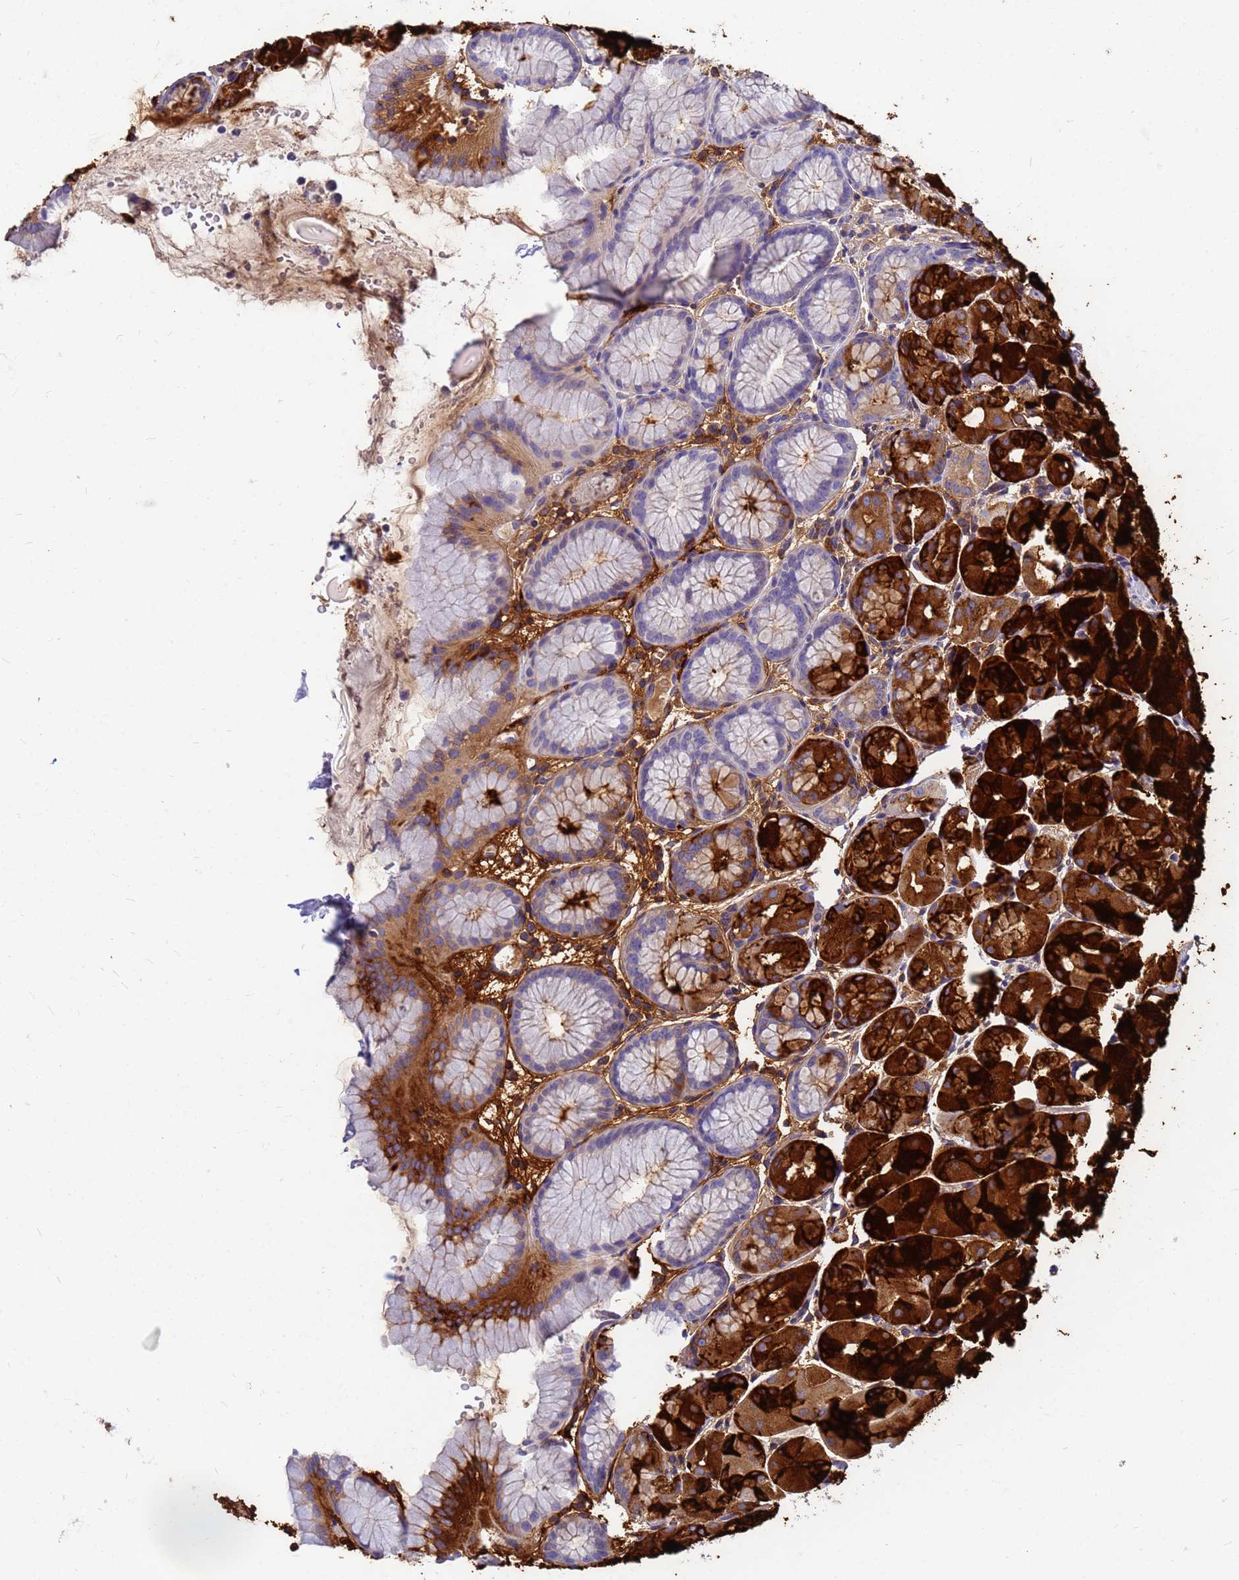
{"staining": {"intensity": "strong", "quantity": ">75%", "location": "cytoplasmic/membranous"}, "tissue": "stomach", "cell_type": "Glandular cells", "image_type": "normal", "snomed": [{"axis": "morphology", "description": "Normal tissue, NOS"}, {"axis": "topography", "description": "Stomach, upper"}], "caption": "Human stomach stained for a protein (brown) exhibits strong cytoplasmic/membranous positive staining in about >75% of glandular cells.", "gene": "DPRX", "patient": {"sex": "male", "age": 47}}